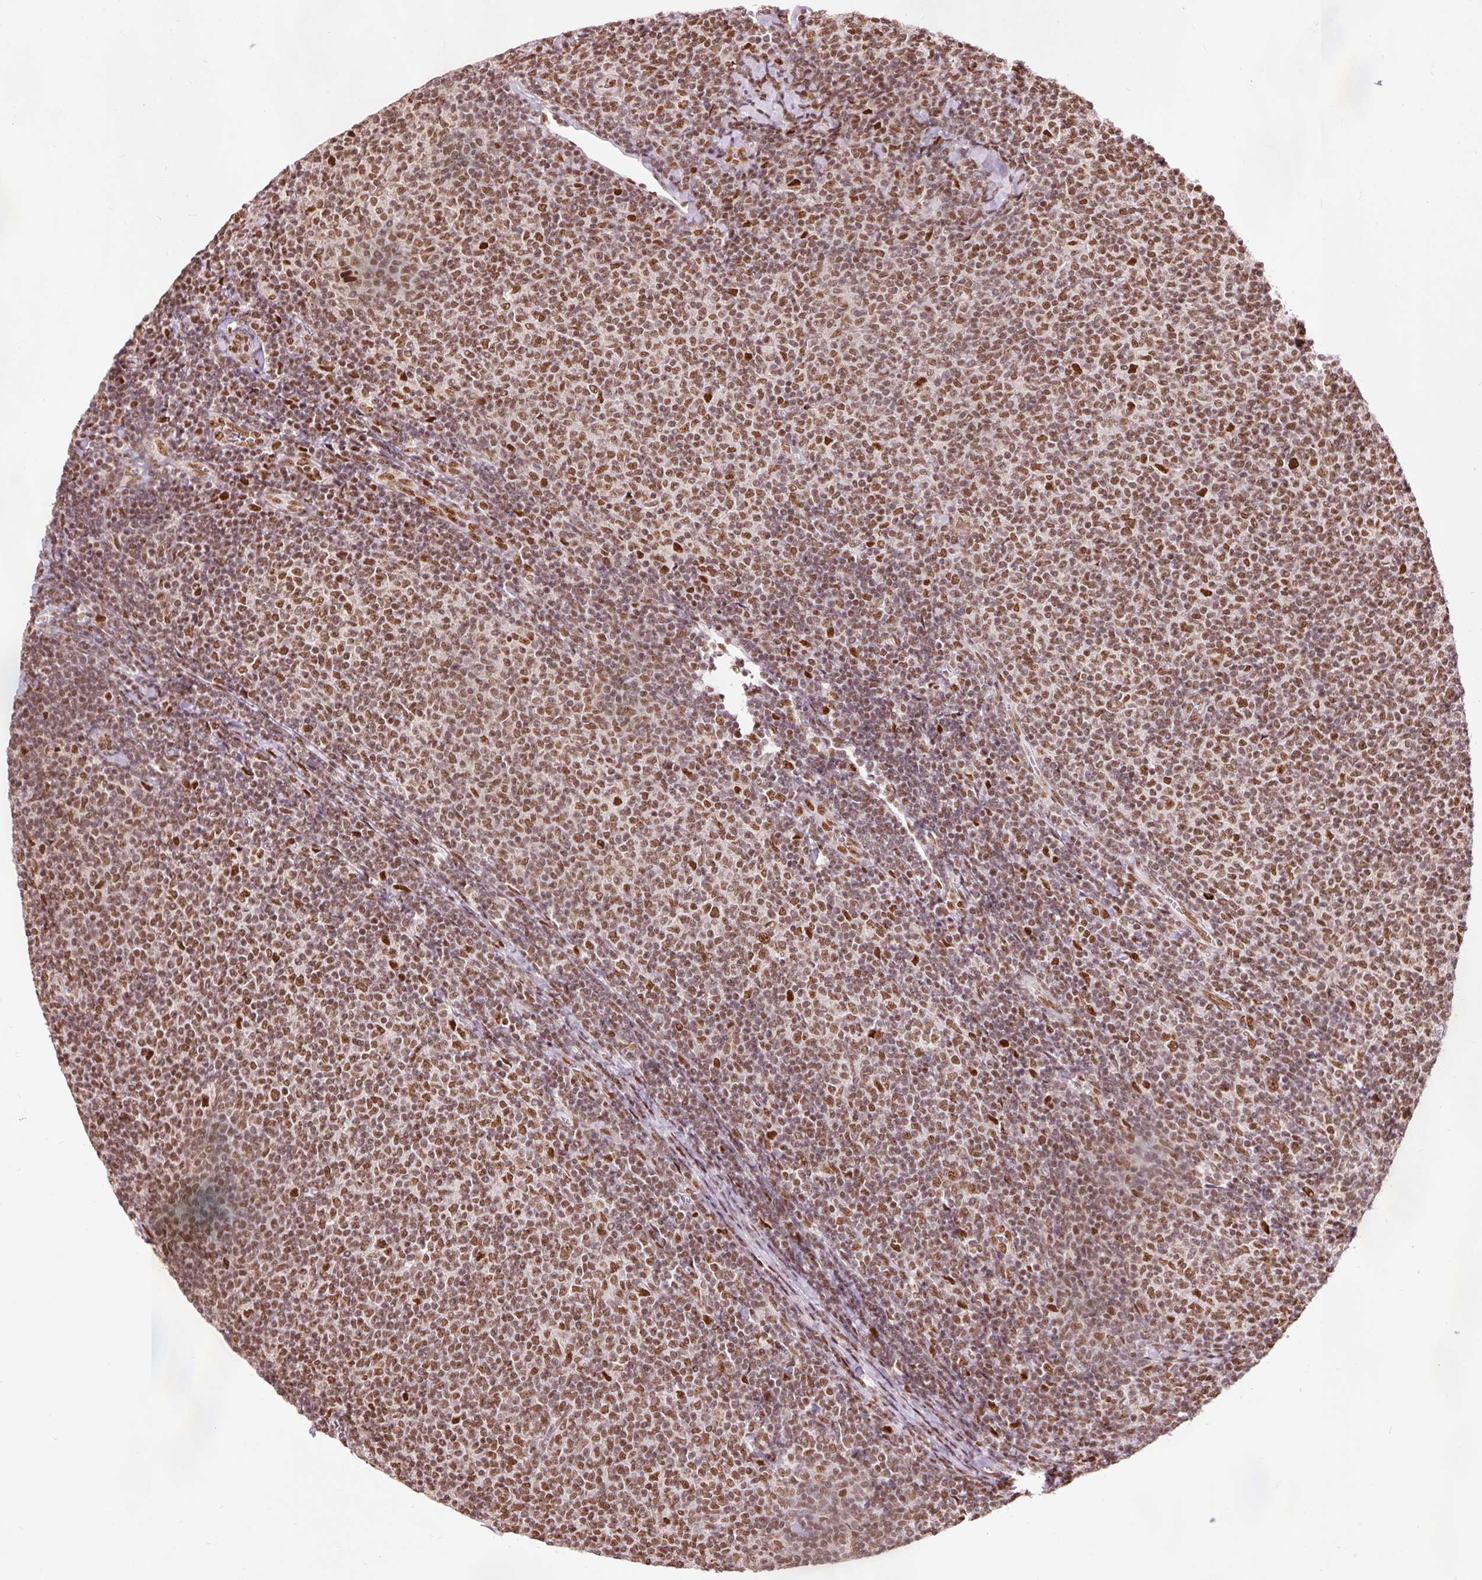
{"staining": {"intensity": "moderate", "quantity": ">75%", "location": "nuclear"}, "tissue": "lymphoma", "cell_type": "Tumor cells", "image_type": "cancer", "snomed": [{"axis": "morphology", "description": "Malignant lymphoma, non-Hodgkin's type, Low grade"}, {"axis": "topography", "description": "Lymph node"}], "caption": "Approximately >75% of tumor cells in lymphoma reveal moderate nuclear protein positivity as visualized by brown immunohistochemical staining.", "gene": "ZBTB44", "patient": {"sex": "male", "age": 52}}